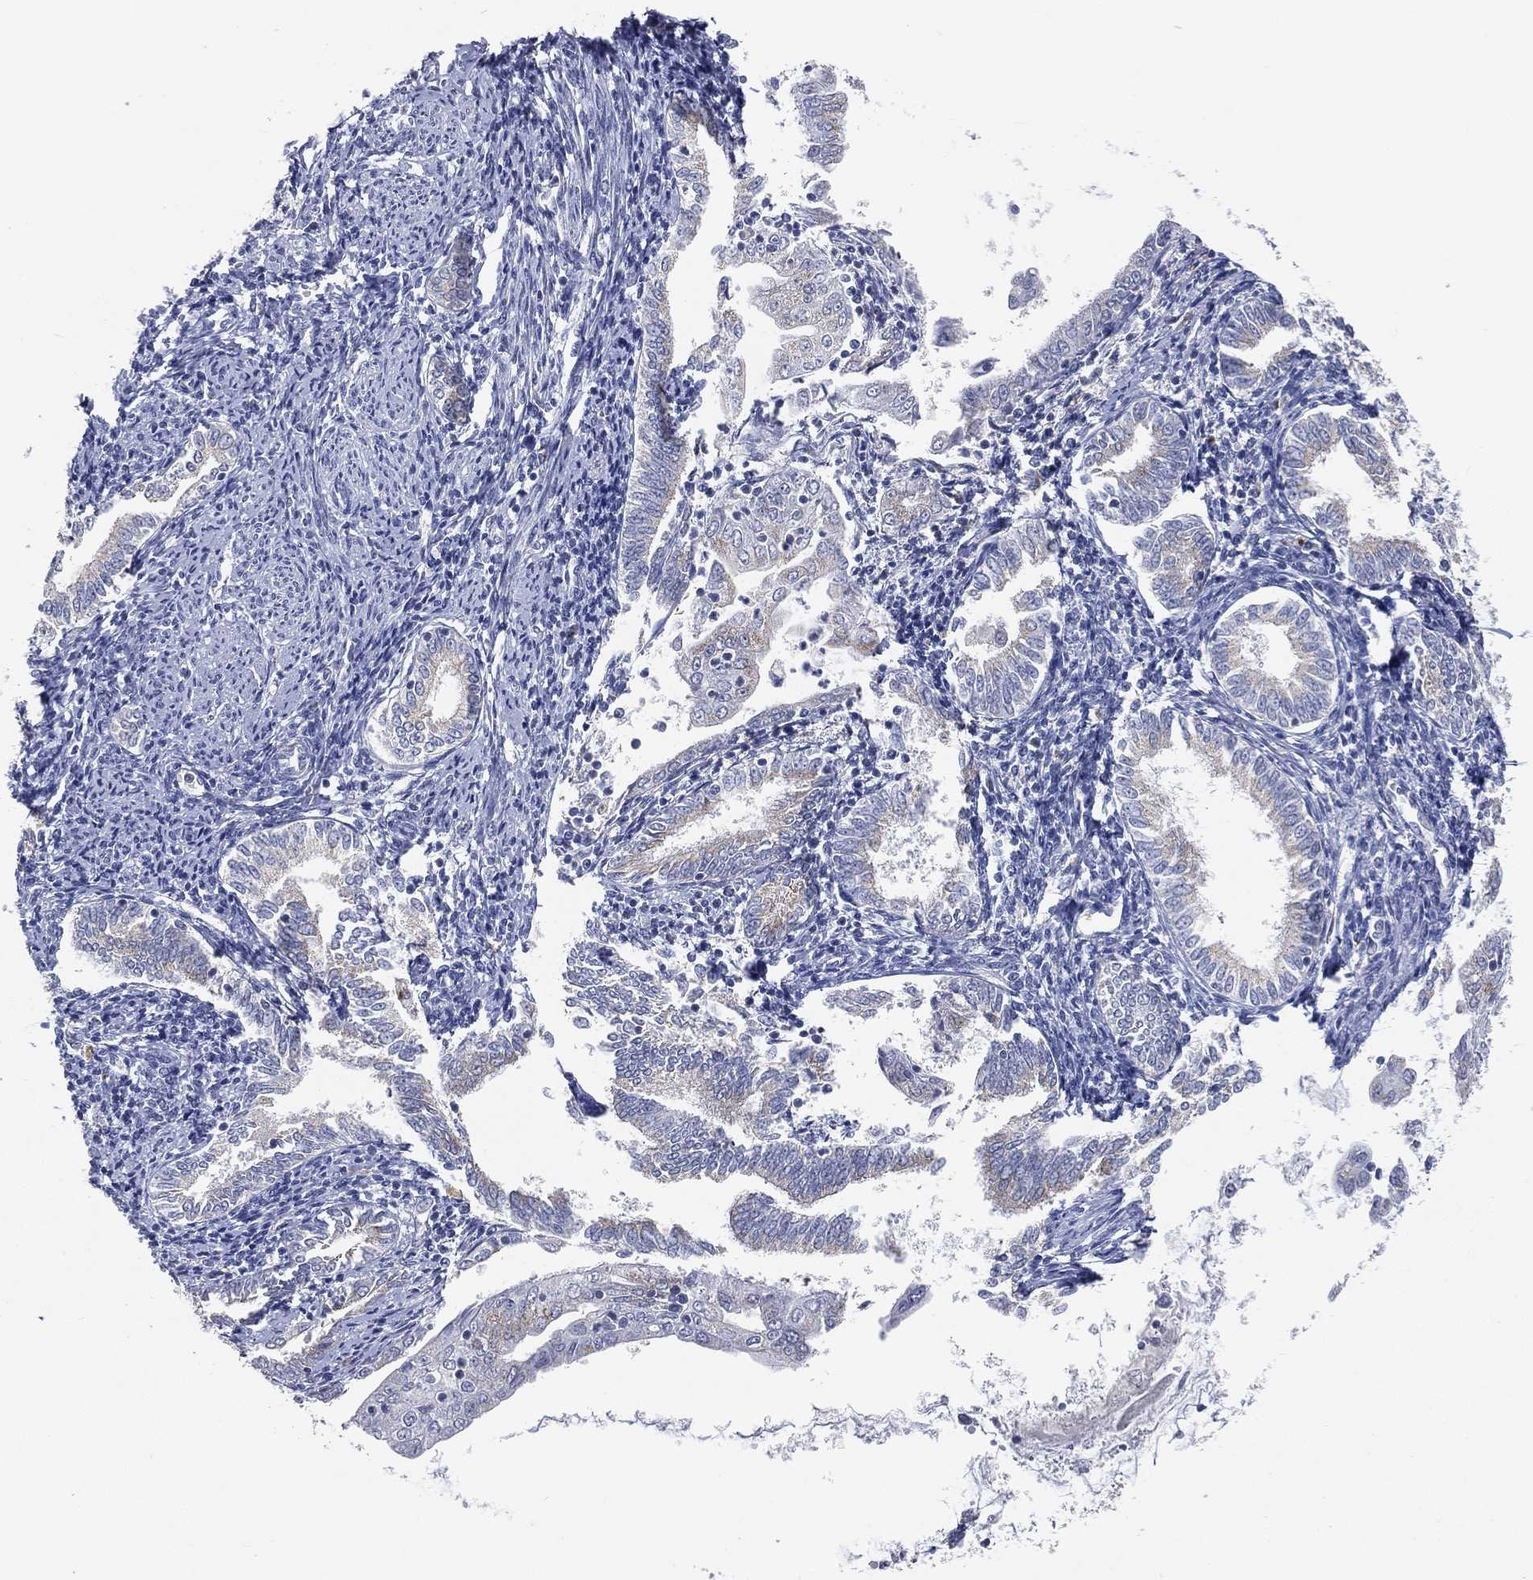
{"staining": {"intensity": "moderate", "quantity": "25%-75%", "location": "cytoplasmic/membranous"}, "tissue": "endometrial cancer", "cell_type": "Tumor cells", "image_type": "cancer", "snomed": [{"axis": "morphology", "description": "Adenocarcinoma, NOS"}, {"axis": "topography", "description": "Endometrium"}], "caption": "Immunohistochemical staining of human endometrial cancer exhibits moderate cytoplasmic/membranous protein staining in approximately 25%-75% of tumor cells. Using DAB (3,3'-diaminobenzidine) (brown) and hematoxylin (blue) stains, captured at high magnification using brightfield microscopy.", "gene": "TICAM1", "patient": {"sex": "female", "age": 56}}